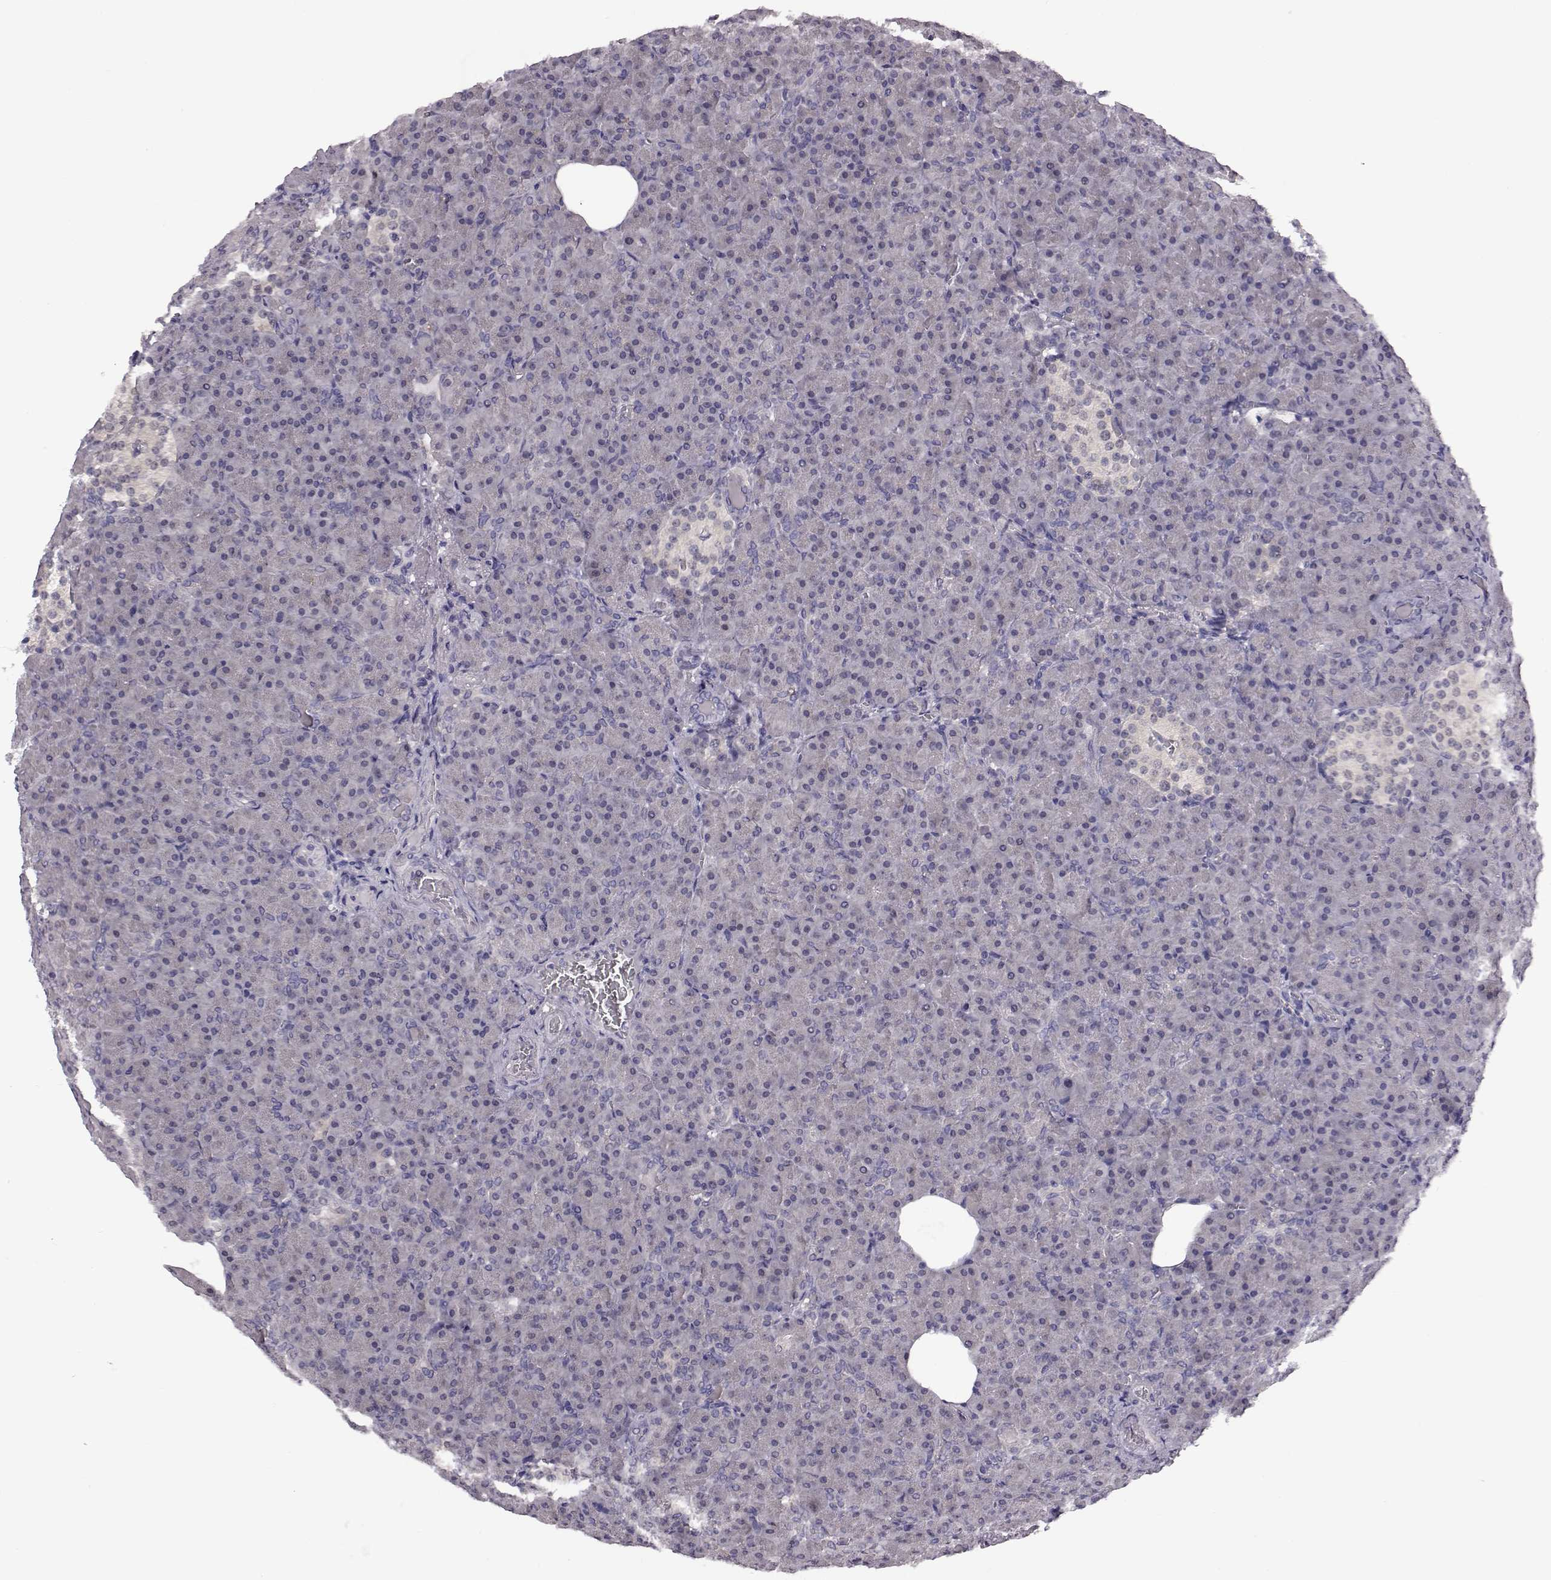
{"staining": {"intensity": "negative", "quantity": "none", "location": "none"}, "tissue": "pancreas", "cell_type": "Exocrine glandular cells", "image_type": "normal", "snomed": [{"axis": "morphology", "description": "Normal tissue, NOS"}, {"axis": "topography", "description": "Pancreas"}], "caption": "Micrograph shows no protein positivity in exocrine glandular cells of unremarkable pancreas.", "gene": "C10orf62", "patient": {"sex": "female", "age": 74}}